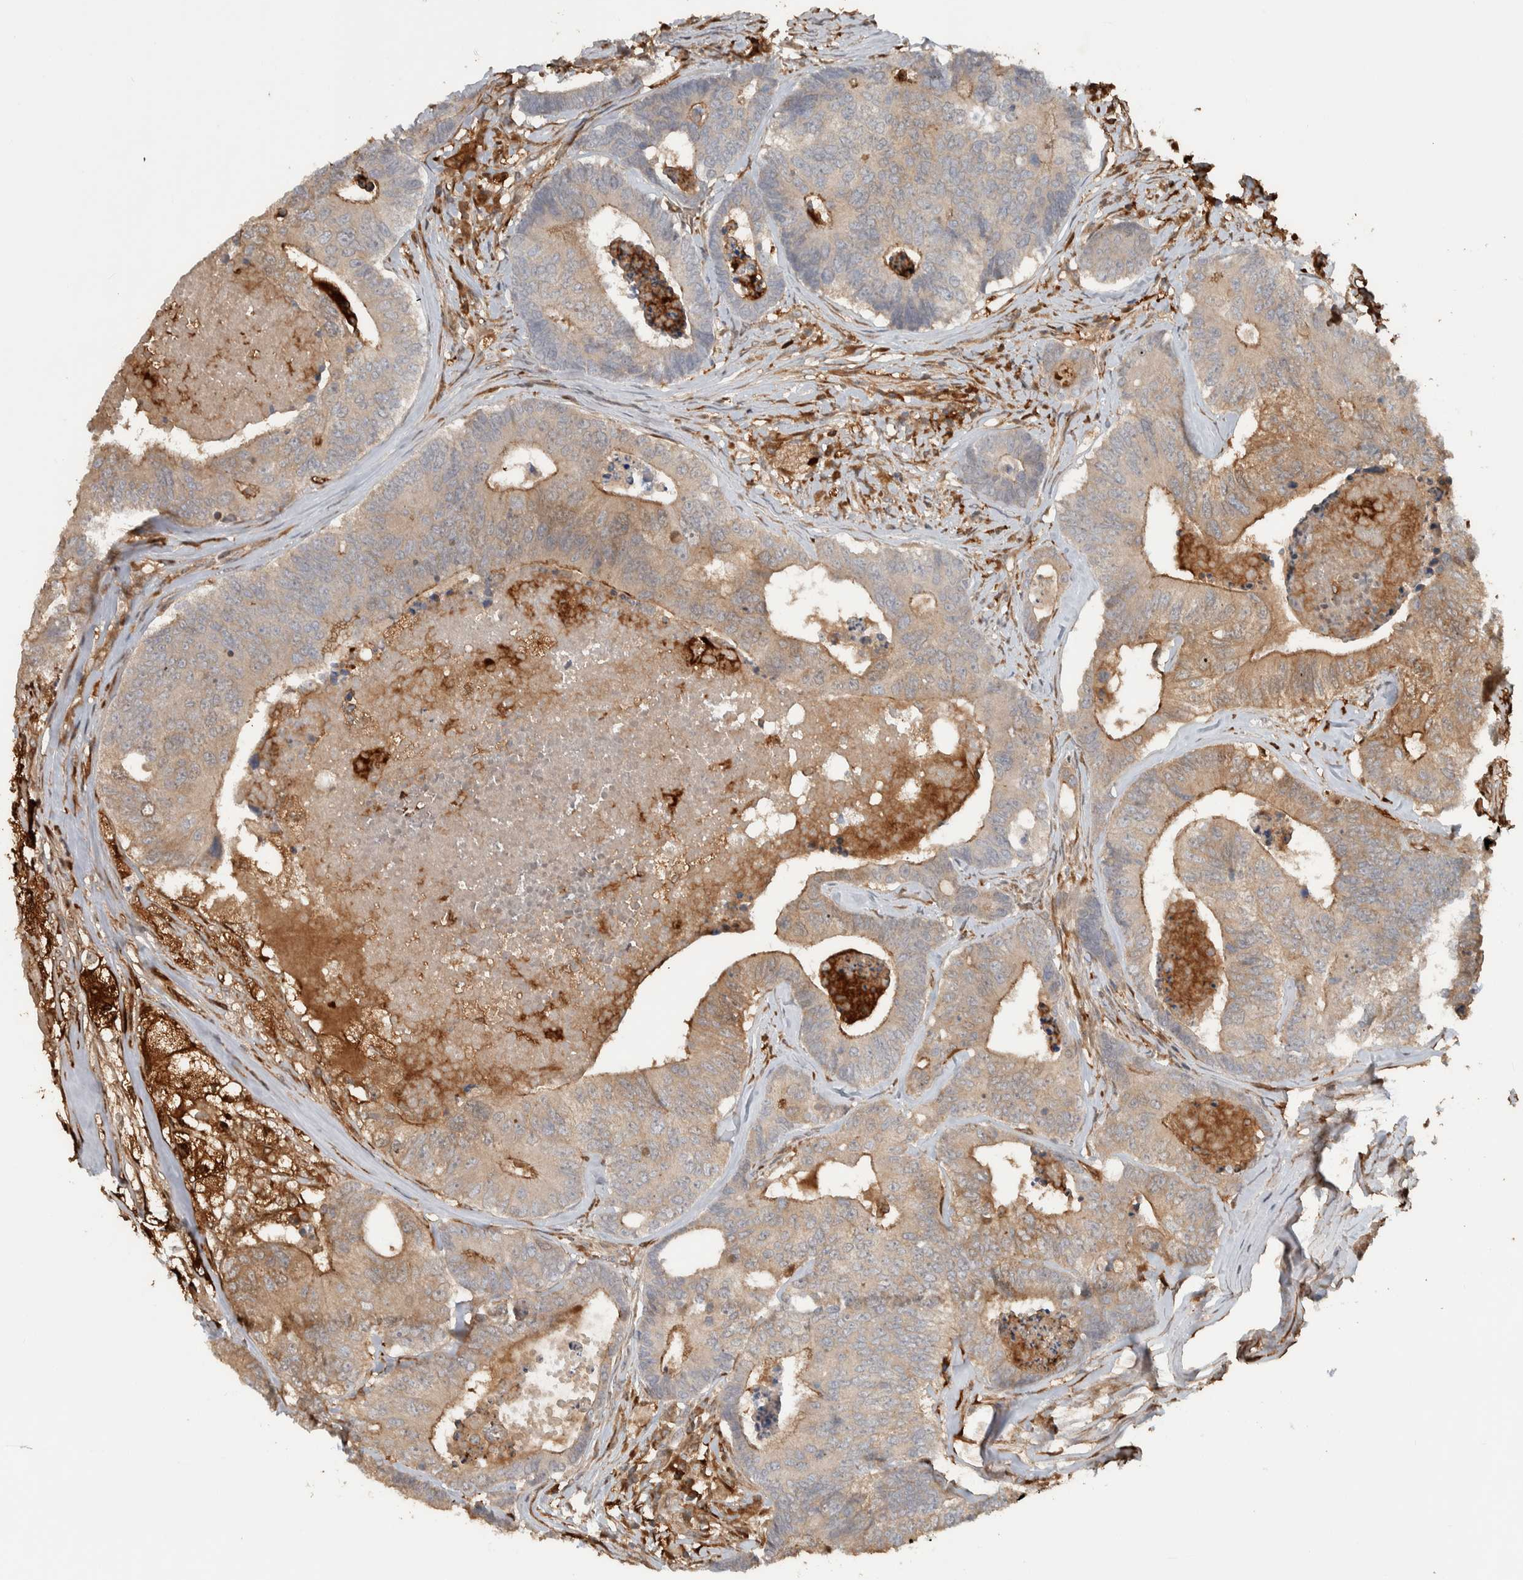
{"staining": {"intensity": "weak", "quantity": ">75%", "location": "cytoplasmic/membranous"}, "tissue": "colorectal cancer", "cell_type": "Tumor cells", "image_type": "cancer", "snomed": [{"axis": "morphology", "description": "Adenocarcinoma, NOS"}, {"axis": "topography", "description": "Colon"}], "caption": "Immunohistochemical staining of human colorectal cancer exhibits weak cytoplasmic/membranous protein positivity in approximately >75% of tumor cells.", "gene": "CNTROB", "patient": {"sex": "female", "age": 67}}